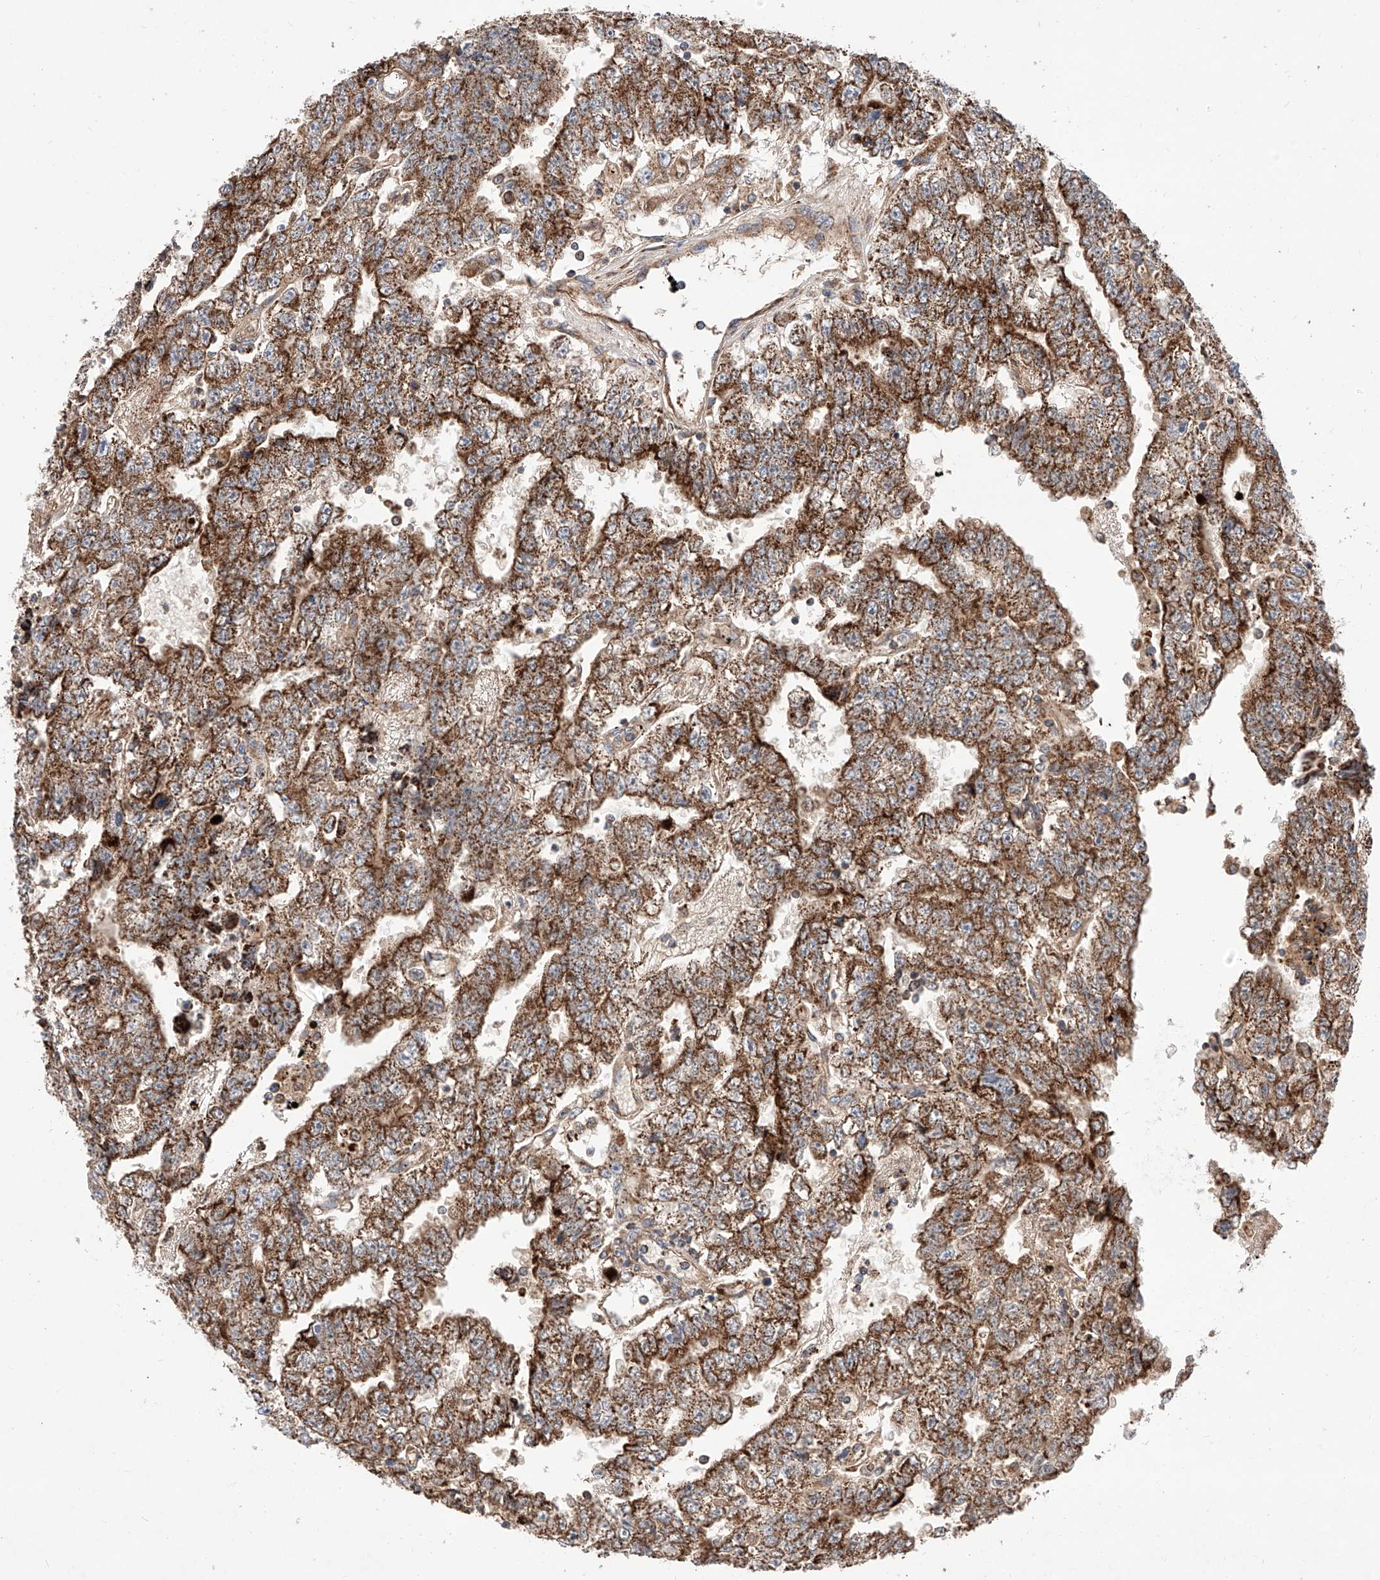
{"staining": {"intensity": "strong", "quantity": ">75%", "location": "cytoplasmic/membranous"}, "tissue": "testis cancer", "cell_type": "Tumor cells", "image_type": "cancer", "snomed": [{"axis": "morphology", "description": "Carcinoma, Embryonal, NOS"}, {"axis": "topography", "description": "Testis"}], "caption": "Immunohistochemistry histopathology image of neoplastic tissue: human embryonal carcinoma (testis) stained using immunohistochemistry (IHC) demonstrates high levels of strong protein expression localized specifically in the cytoplasmic/membranous of tumor cells, appearing as a cytoplasmic/membranous brown color.", "gene": "NR1D1", "patient": {"sex": "male", "age": 25}}